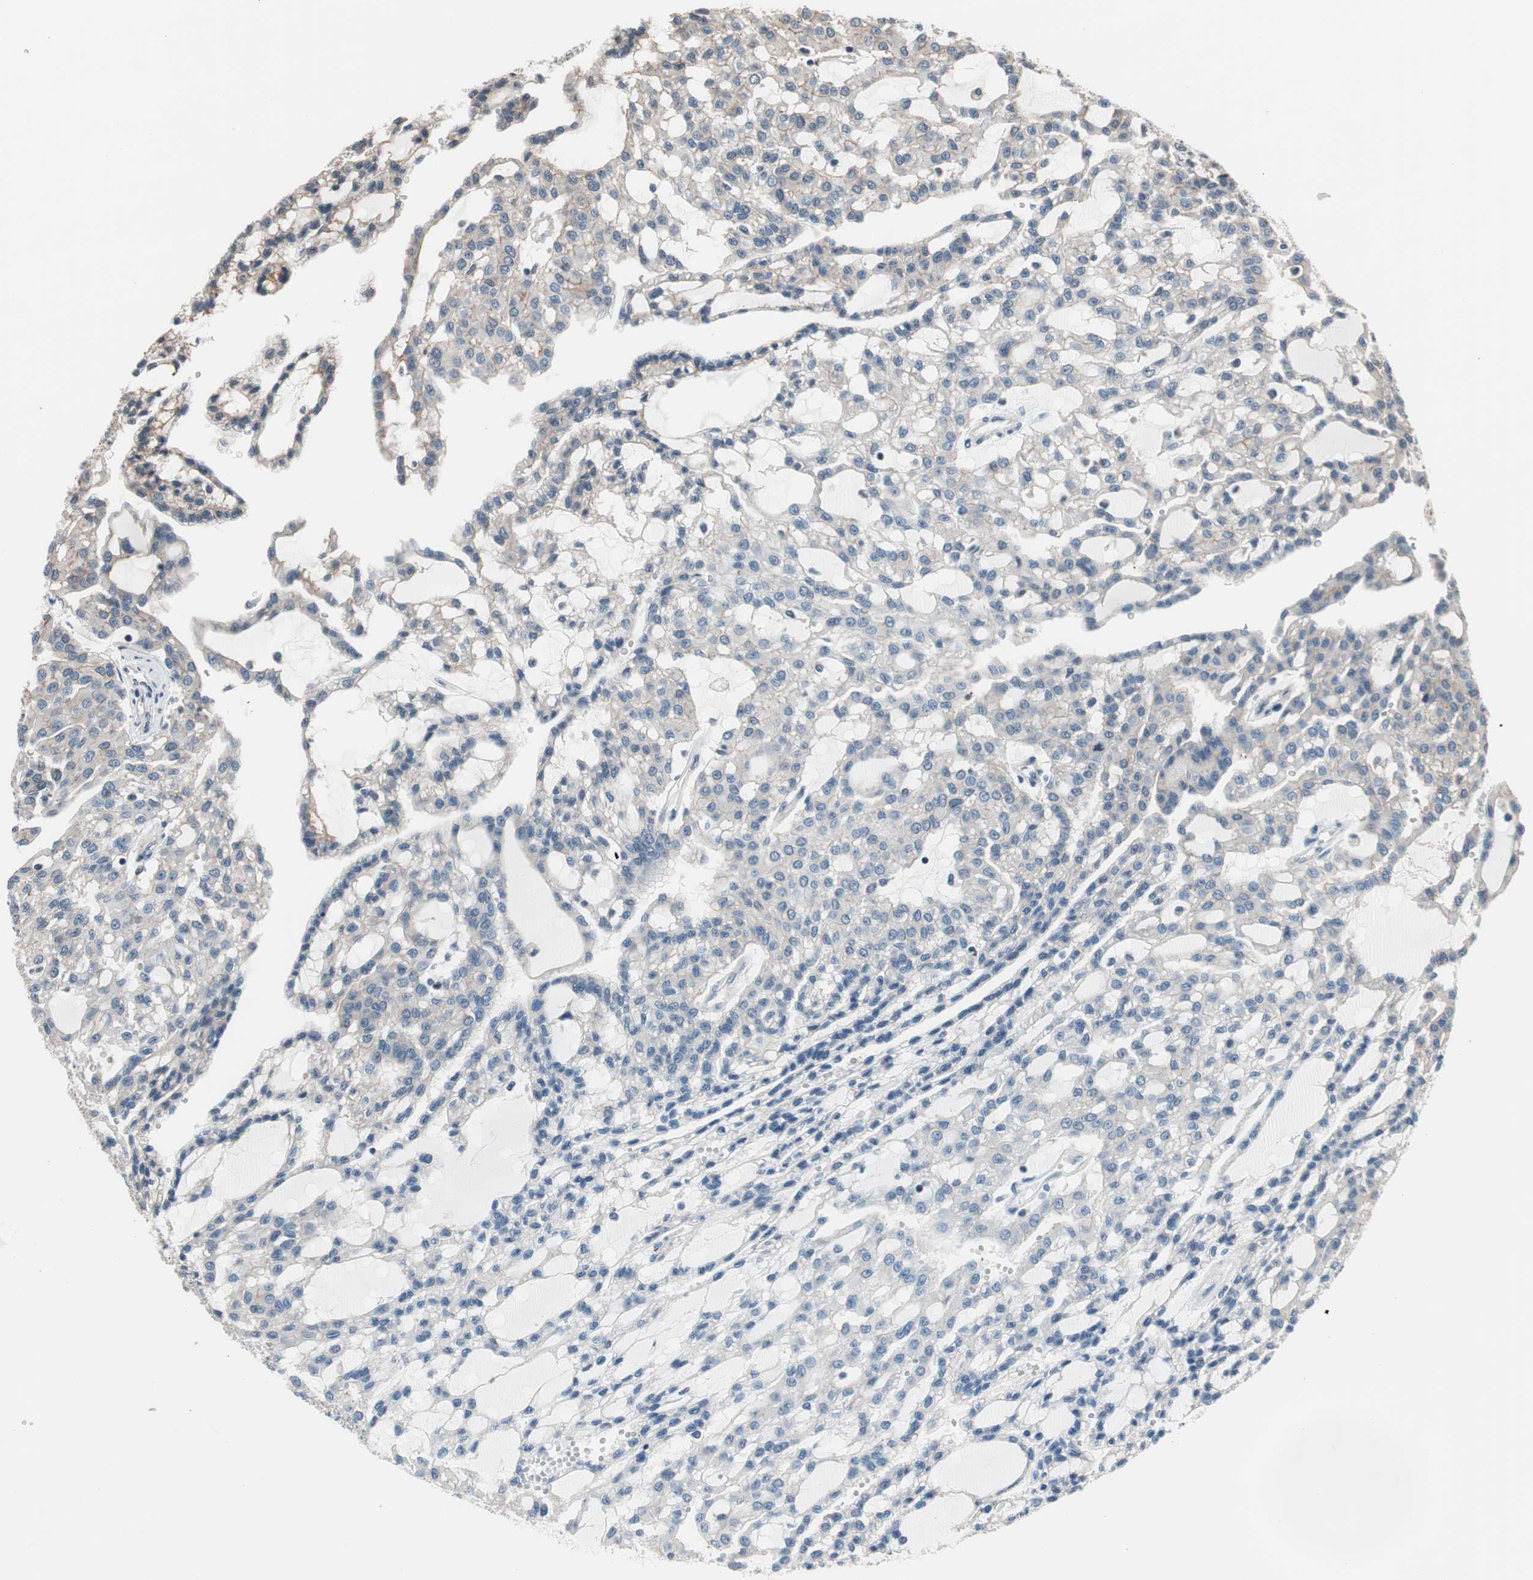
{"staining": {"intensity": "weak", "quantity": "<25%", "location": "cytoplasmic/membranous"}, "tissue": "renal cancer", "cell_type": "Tumor cells", "image_type": "cancer", "snomed": [{"axis": "morphology", "description": "Adenocarcinoma, NOS"}, {"axis": "topography", "description": "Kidney"}], "caption": "High magnification brightfield microscopy of renal cancer stained with DAB (brown) and counterstained with hematoxylin (blue): tumor cells show no significant staining.", "gene": "RFC1", "patient": {"sex": "male", "age": 63}}